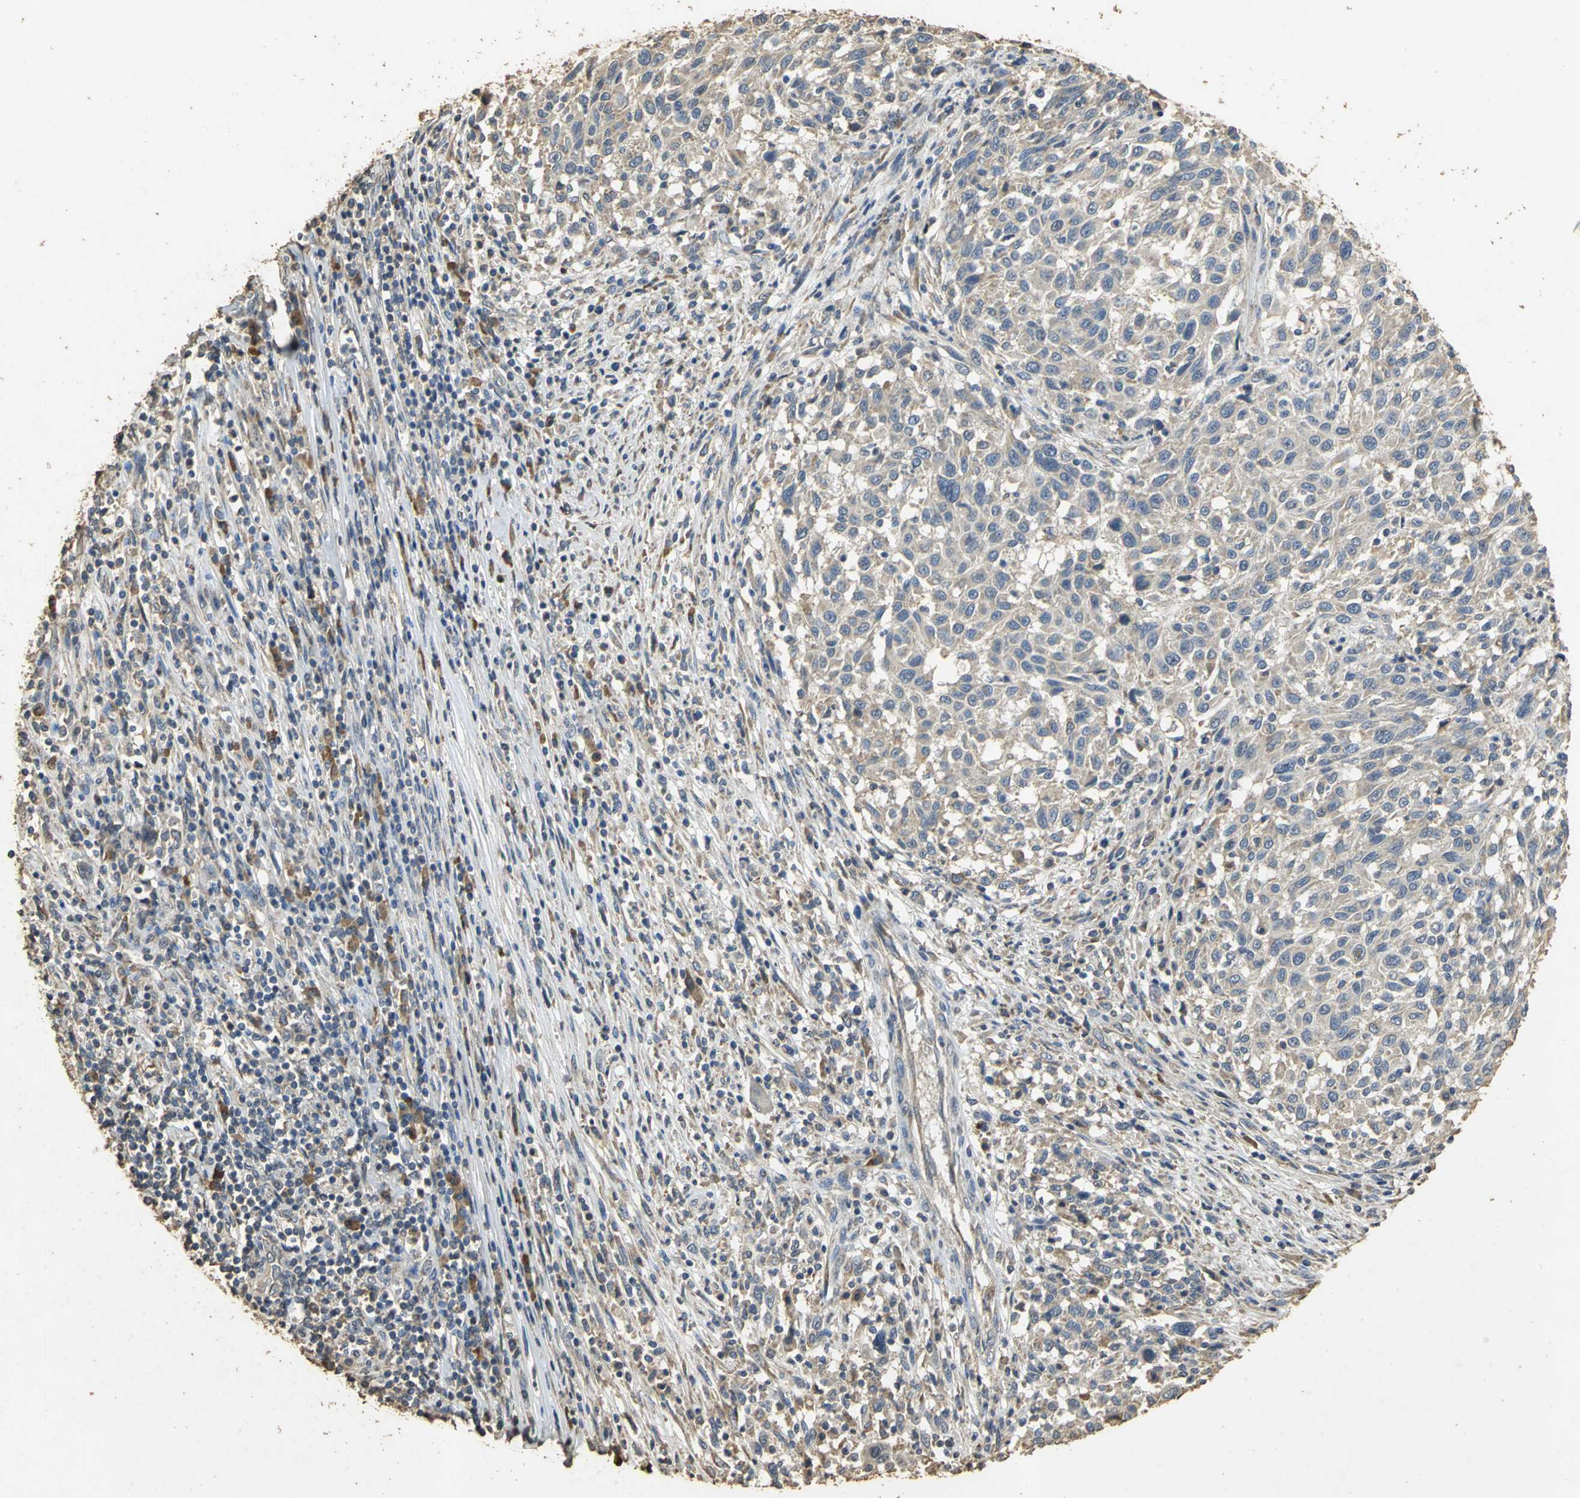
{"staining": {"intensity": "weak", "quantity": ">75%", "location": "cytoplasmic/membranous"}, "tissue": "melanoma", "cell_type": "Tumor cells", "image_type": "cancer", "snomed": [{"axis": "morphology", "description": "Malignant melanoma, Metastatic site"}, {"axis": "topography", "description": "Lymph node"}], "caption": "Tumor cells demonstrate weak cytoplasmic/membranous staining in approximately >75% of cells in melanoma.", "gene": "ACSL4", "patient": {"sex": "male", "age": 61}}